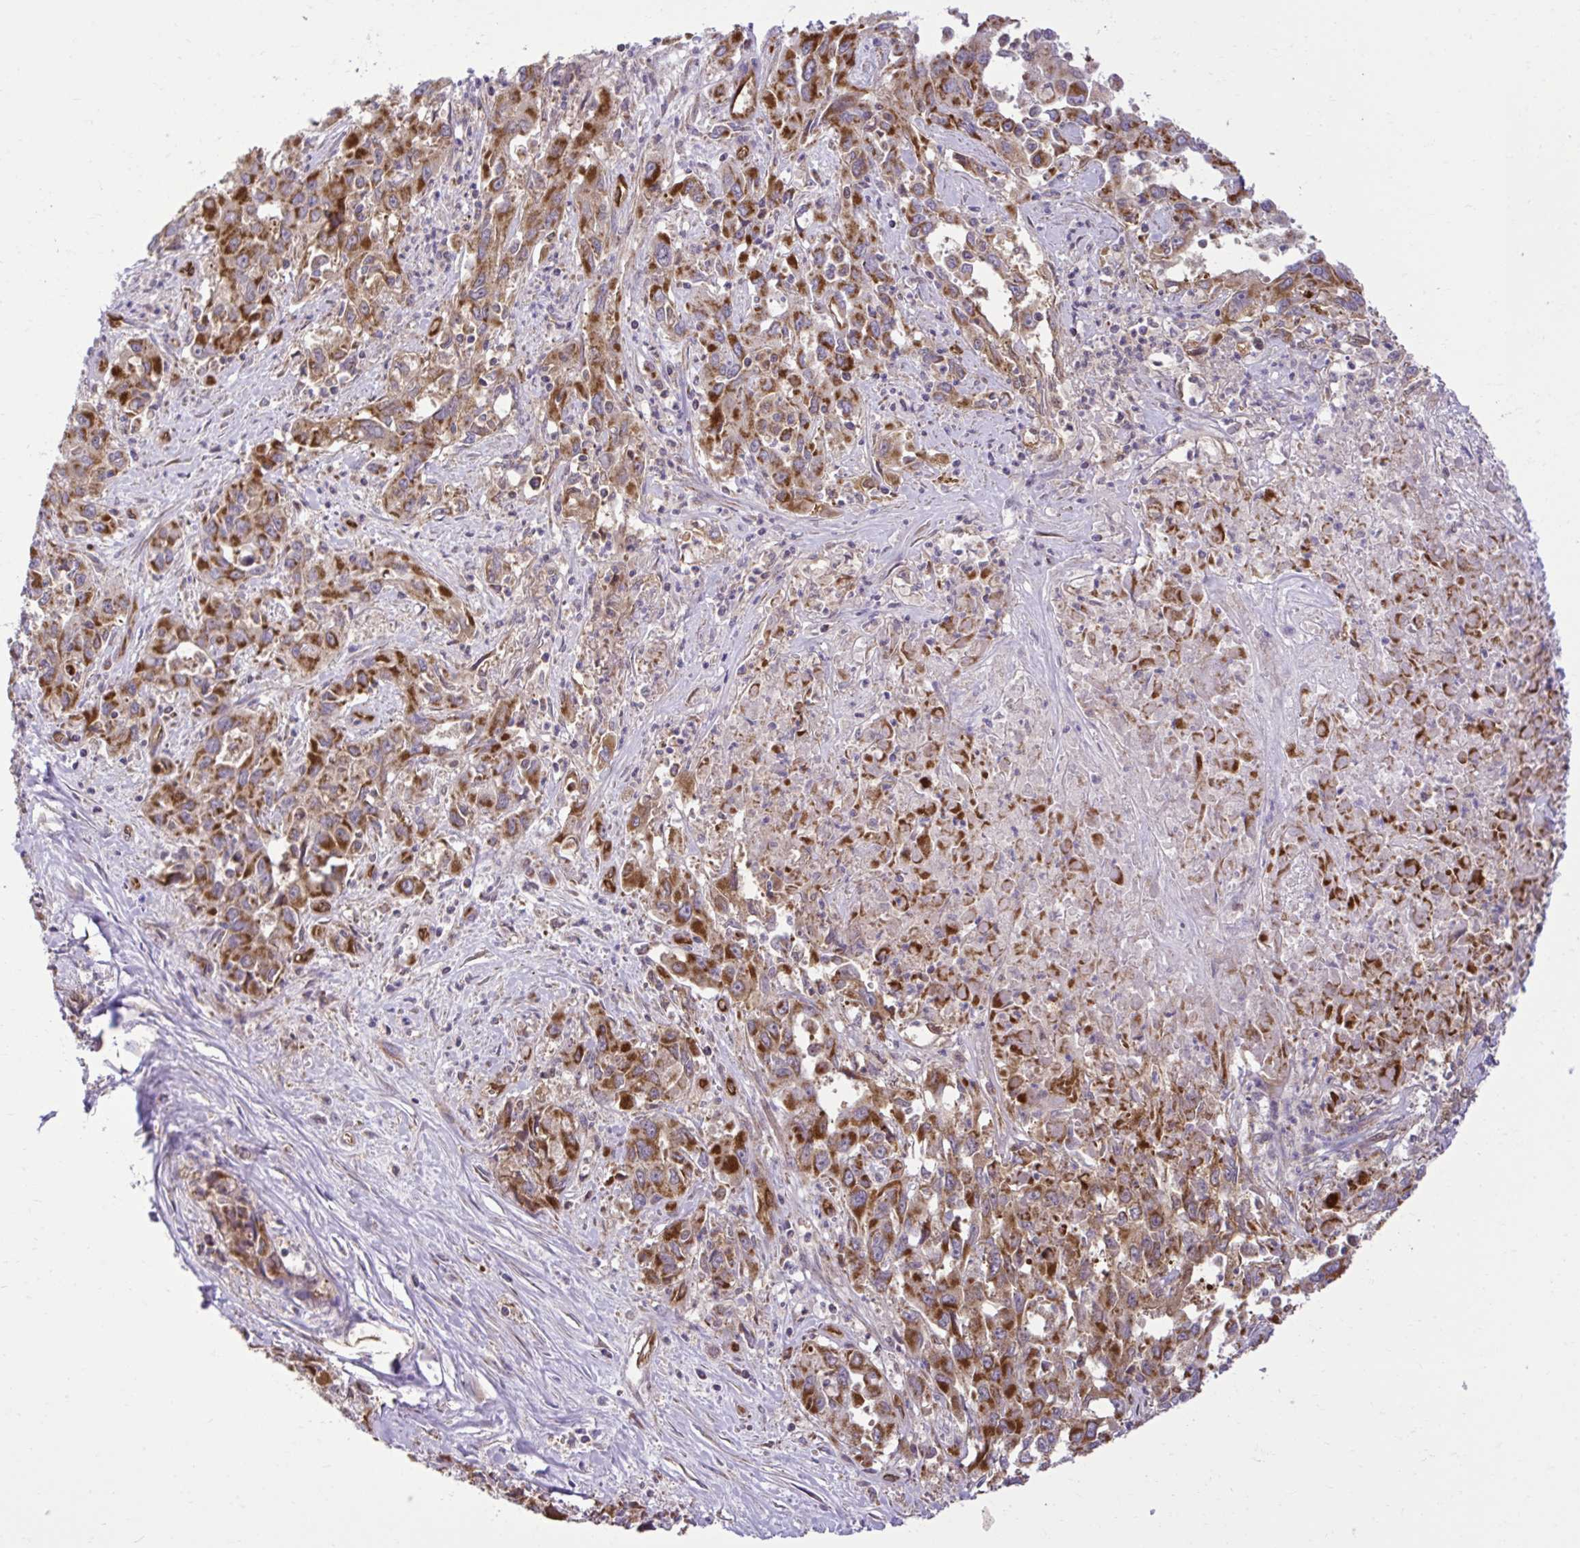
{"staining": {"intensity": "strong", "quantity": ">75%", "location": "cytoplasmic/membranous"}, "tissue": "liver cancer", "cell_type": "Tumor cells", "image_type": "cancer", "snomed": [{"axis": "morphology", "description": "Carcinoma, Hepatocellular, NOS"}, {"axis": "topography", "description": "Liver"}], "caption": "Protein expression analysis of hepatocellular carcinoma (liver) exhibits strong cytoplasmic/membranous staining in about >75% of tumor cells. The protein of interest is shown in brown color, while the nuclei are stained blue.", "gene": "LIMS1", "patient": {"sex": "male", "age": 63}}